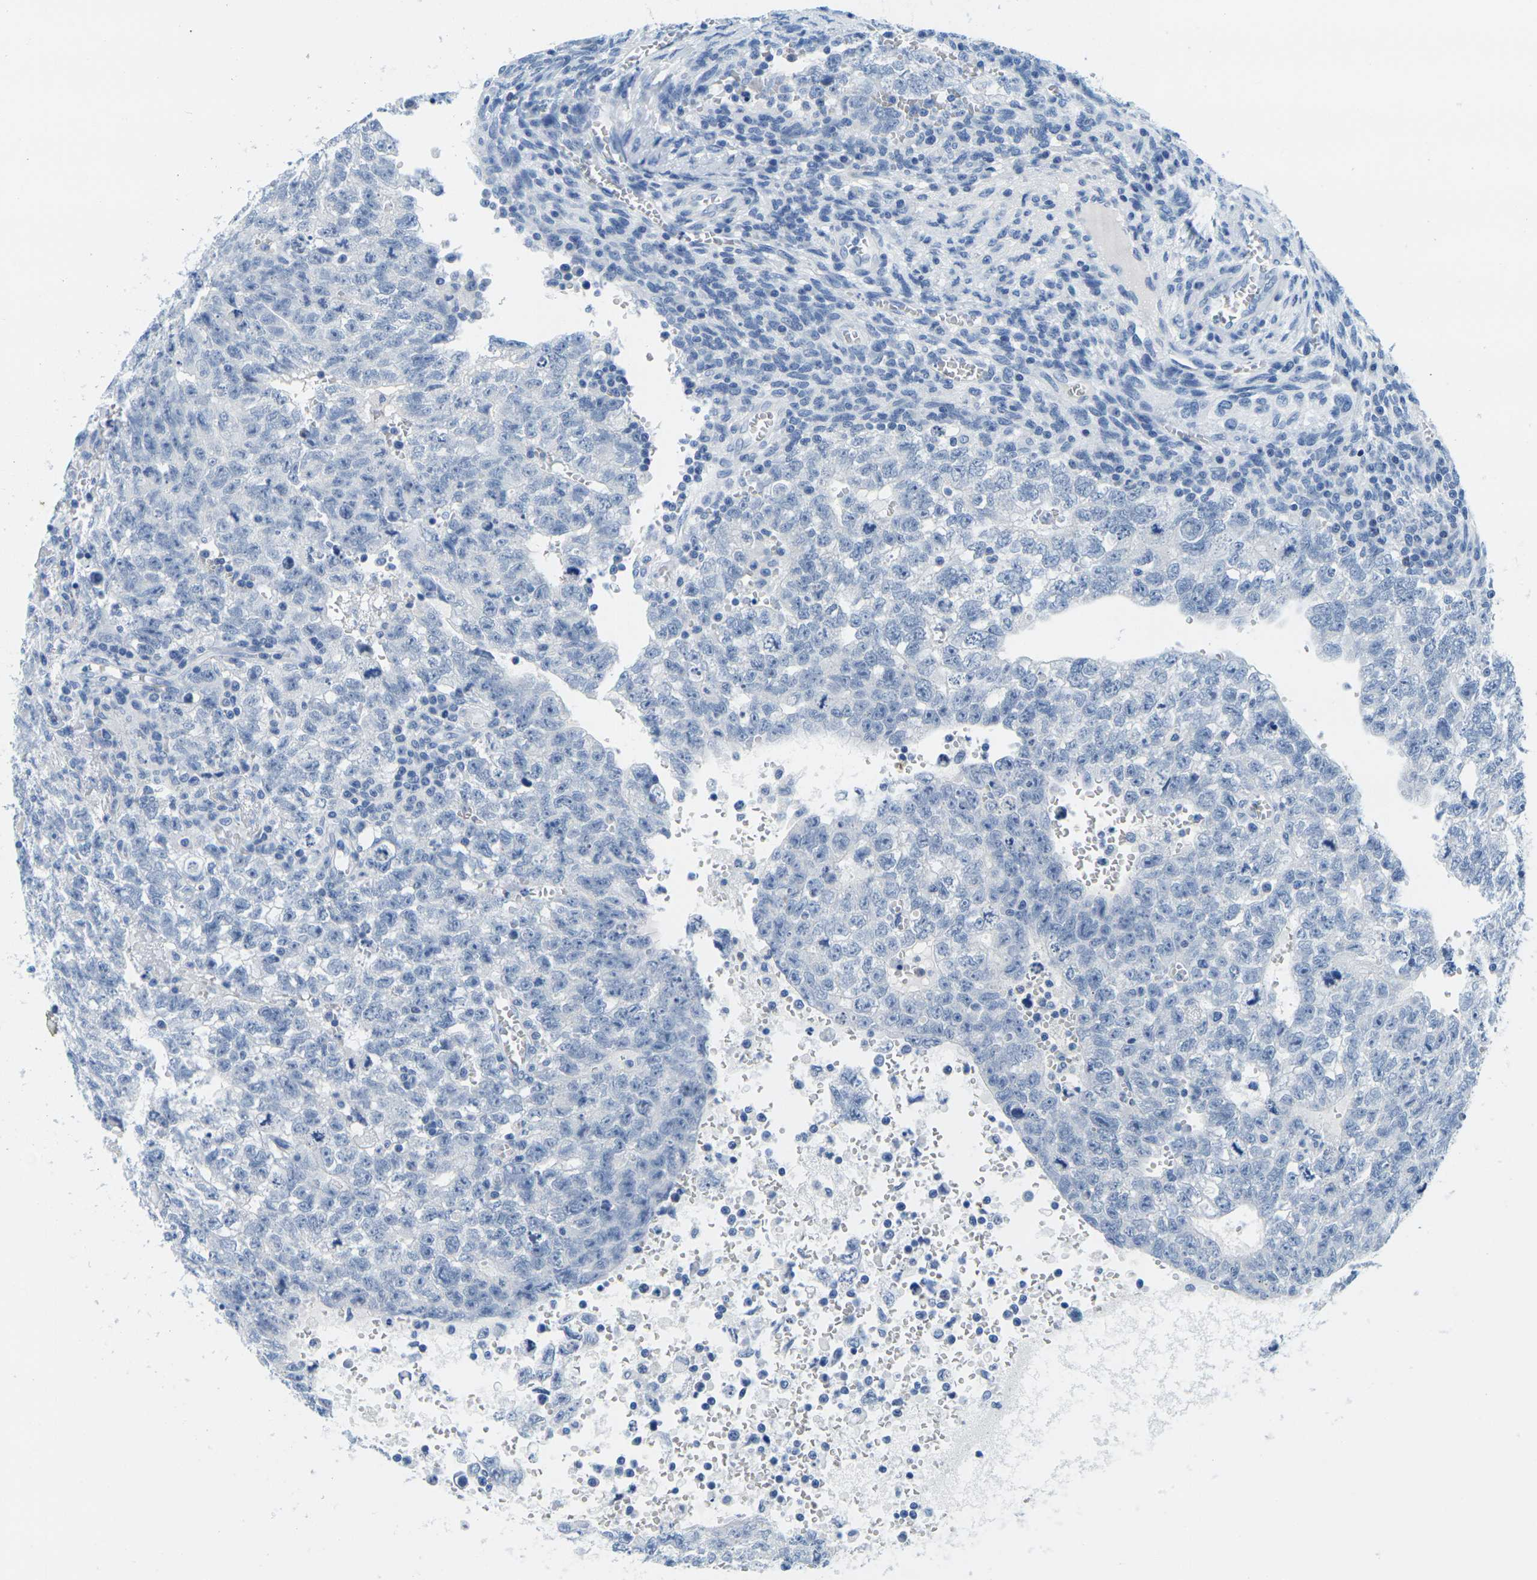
{"staining": {"intensity": "negative", "quantity": "none", "location": "none"}, "tissue": "testis cancer", "cell_type": "Tumor cells", "image_type": "cancer", "snomed": [{"axis": "morphology", "description": "Seminoma, NOS"}, {"axis": "morphology", "description": "Carcinoma, Embryonal, NOS"}, {"axis": "topography", "description": "Testis"}], "caption": "Immunohistochemistry histopathology image of human testis cancer stained for a protein (brown), which displays no staining in tumor cells. Brightfield microscopy of immunohistochemistry (IHC) stained with DAB (3,3'-diaminobenzidine) (brown) and hematoxylin (blue), captured at high magnification.", "gene": "FAM3D", "patient": {"sex": "male", "age": 38}}